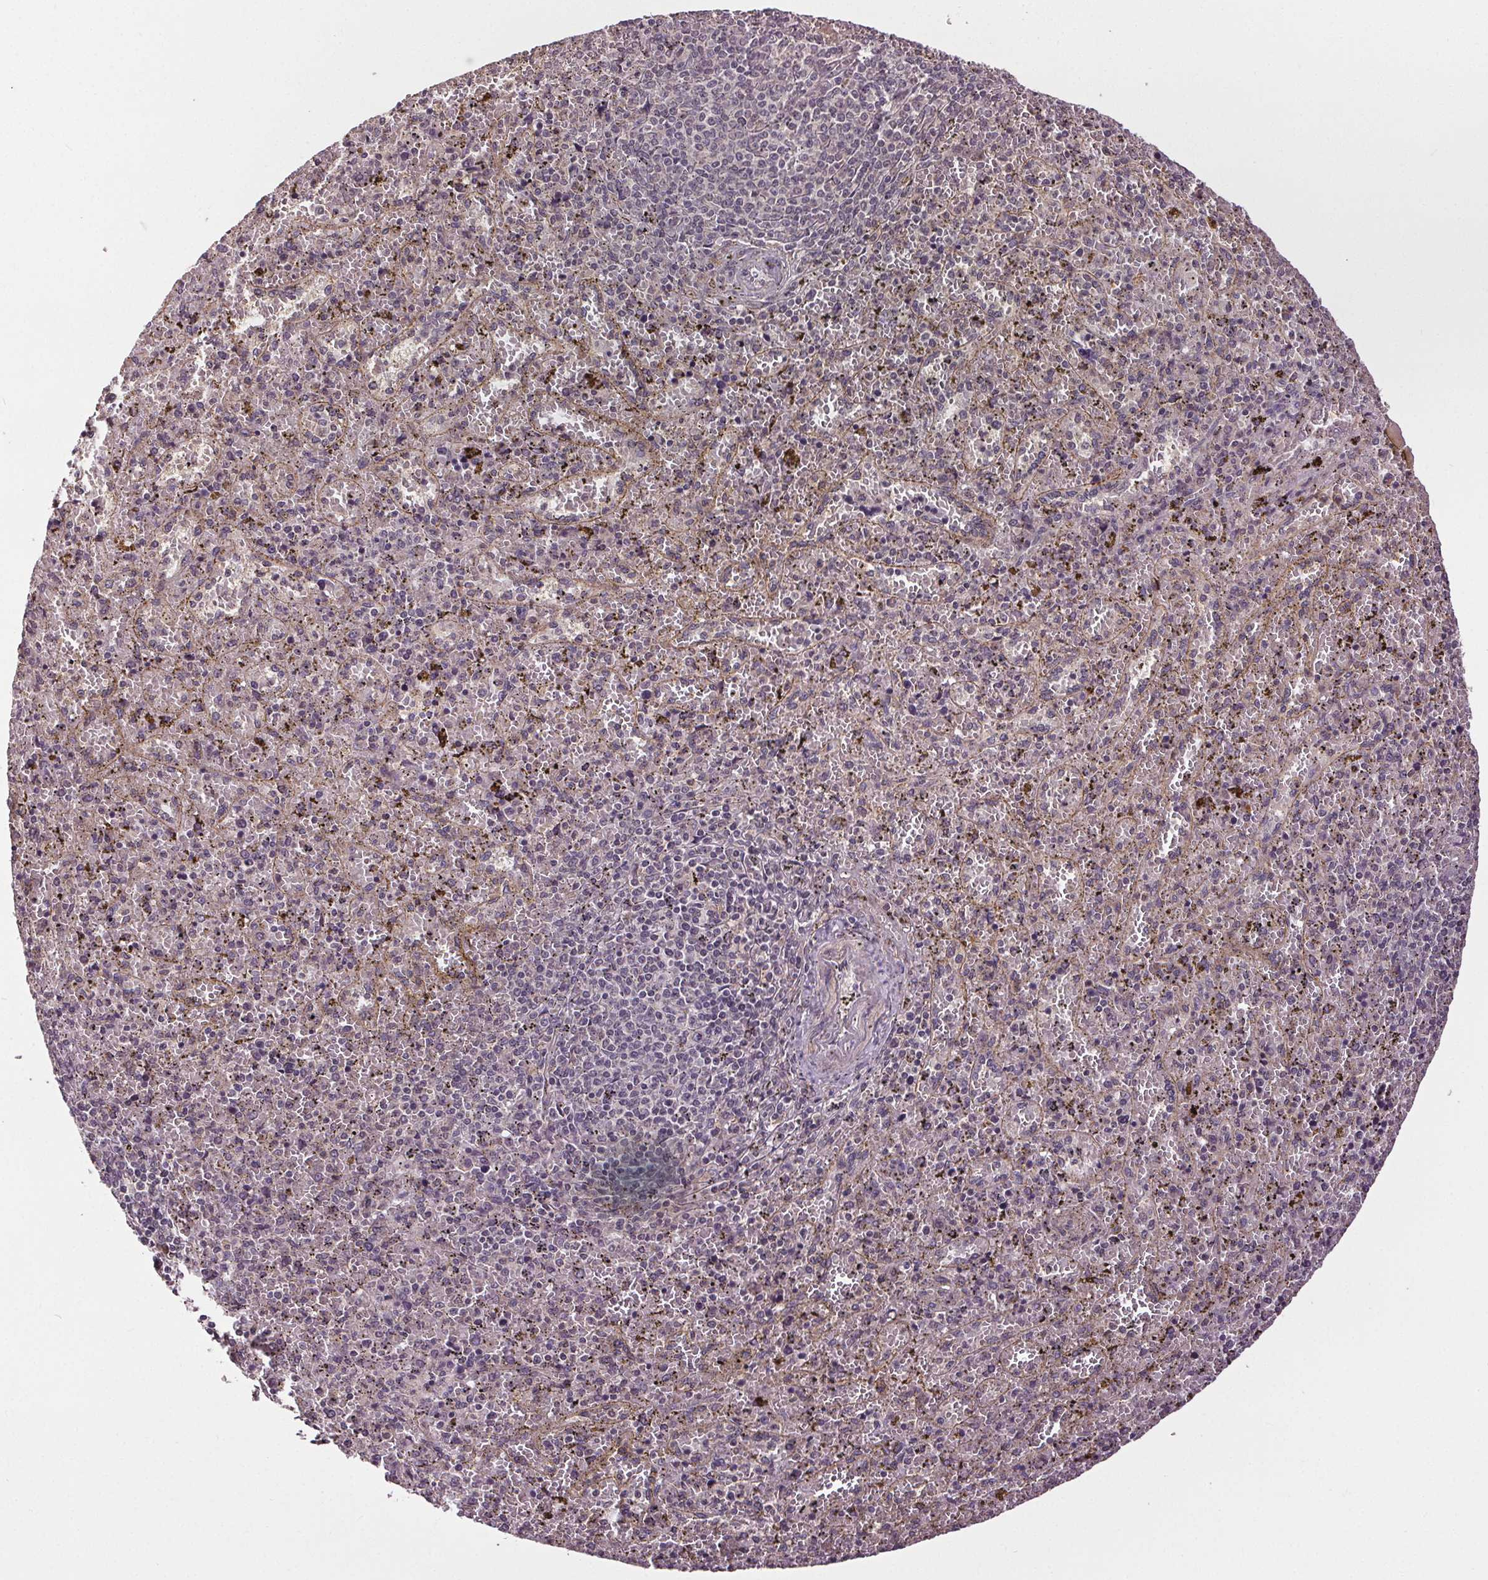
{"staining": {"intensity": "negative", "quantity": "none", "location": "none"}, "tissue": "spleen", "cell_type": "Cells in red pulp", "image_type": "normal", "snomed": [{"axis": "morphology", "description": "Normal tissue, NOS"}, {"axis": "topography", "description": "Spleen"}], "caption": "This is an immunohistochemistry (IHC) photomicrograph of normal spleen. There is no expression in cells in red pulp.", "gene": "EPHB3", "patient": {"sex": "female", "age": 50}}